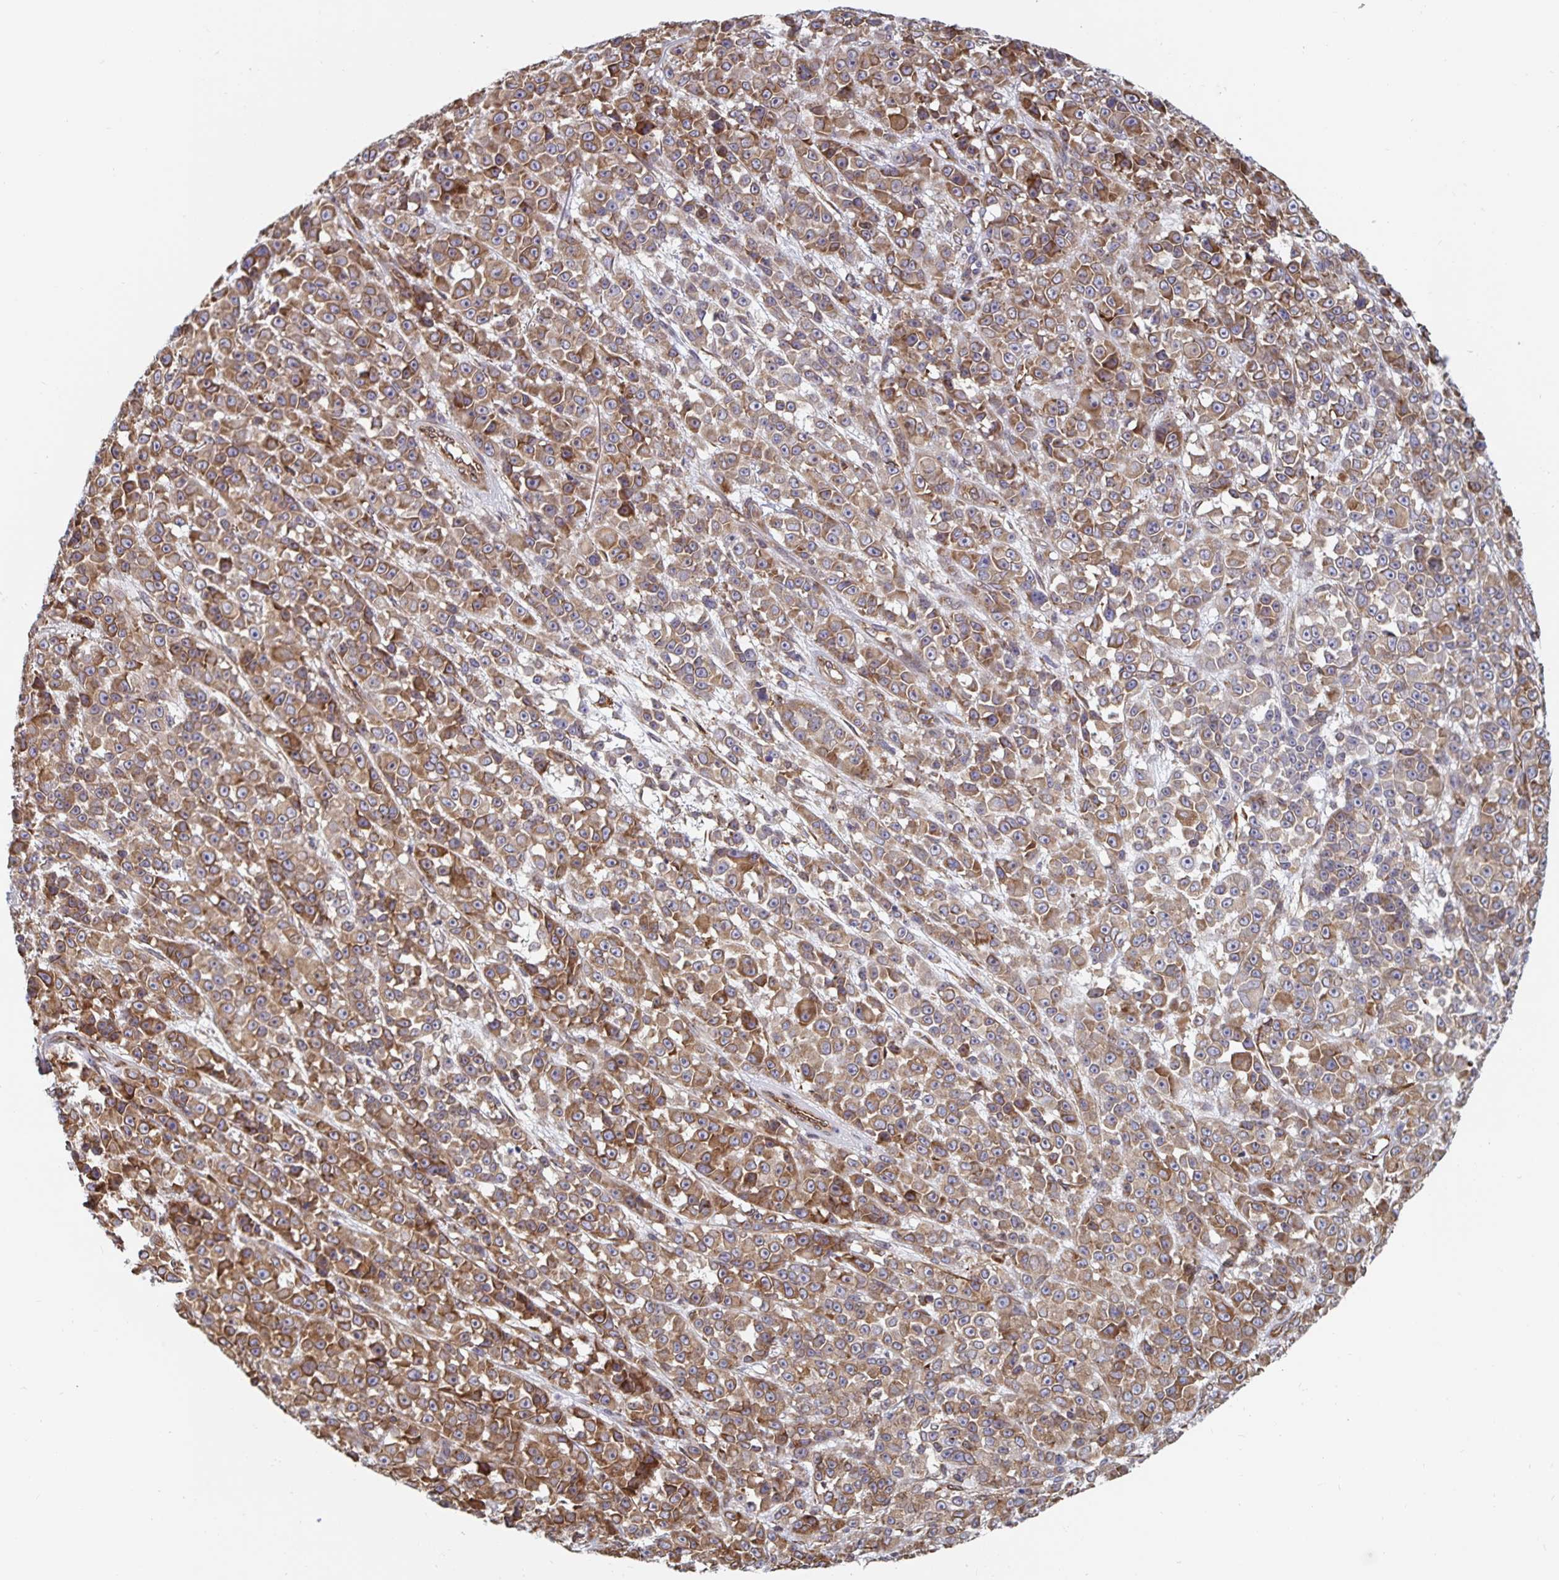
{"staining": {"intensity": "moderate", "quantity": ">75%", "location": "cytoplasmic/membranous"}, "tissue": "melanoma", "cell_type": "Tumor cells", "image_type": "cancer", "snomed": [{"axis": "morphology", "description": "Malignant melanoma, NOS"}, {"axis": "topography", "description": "Skin"}, {"axis": "topography", "description": "Skin of back"}], "caption": "Malignant melanoma stained with a protein marker exhibits moderate staining in tumor cells.", "gene": "BCAP29", "patient": {"sex": "male", "age": 91}}